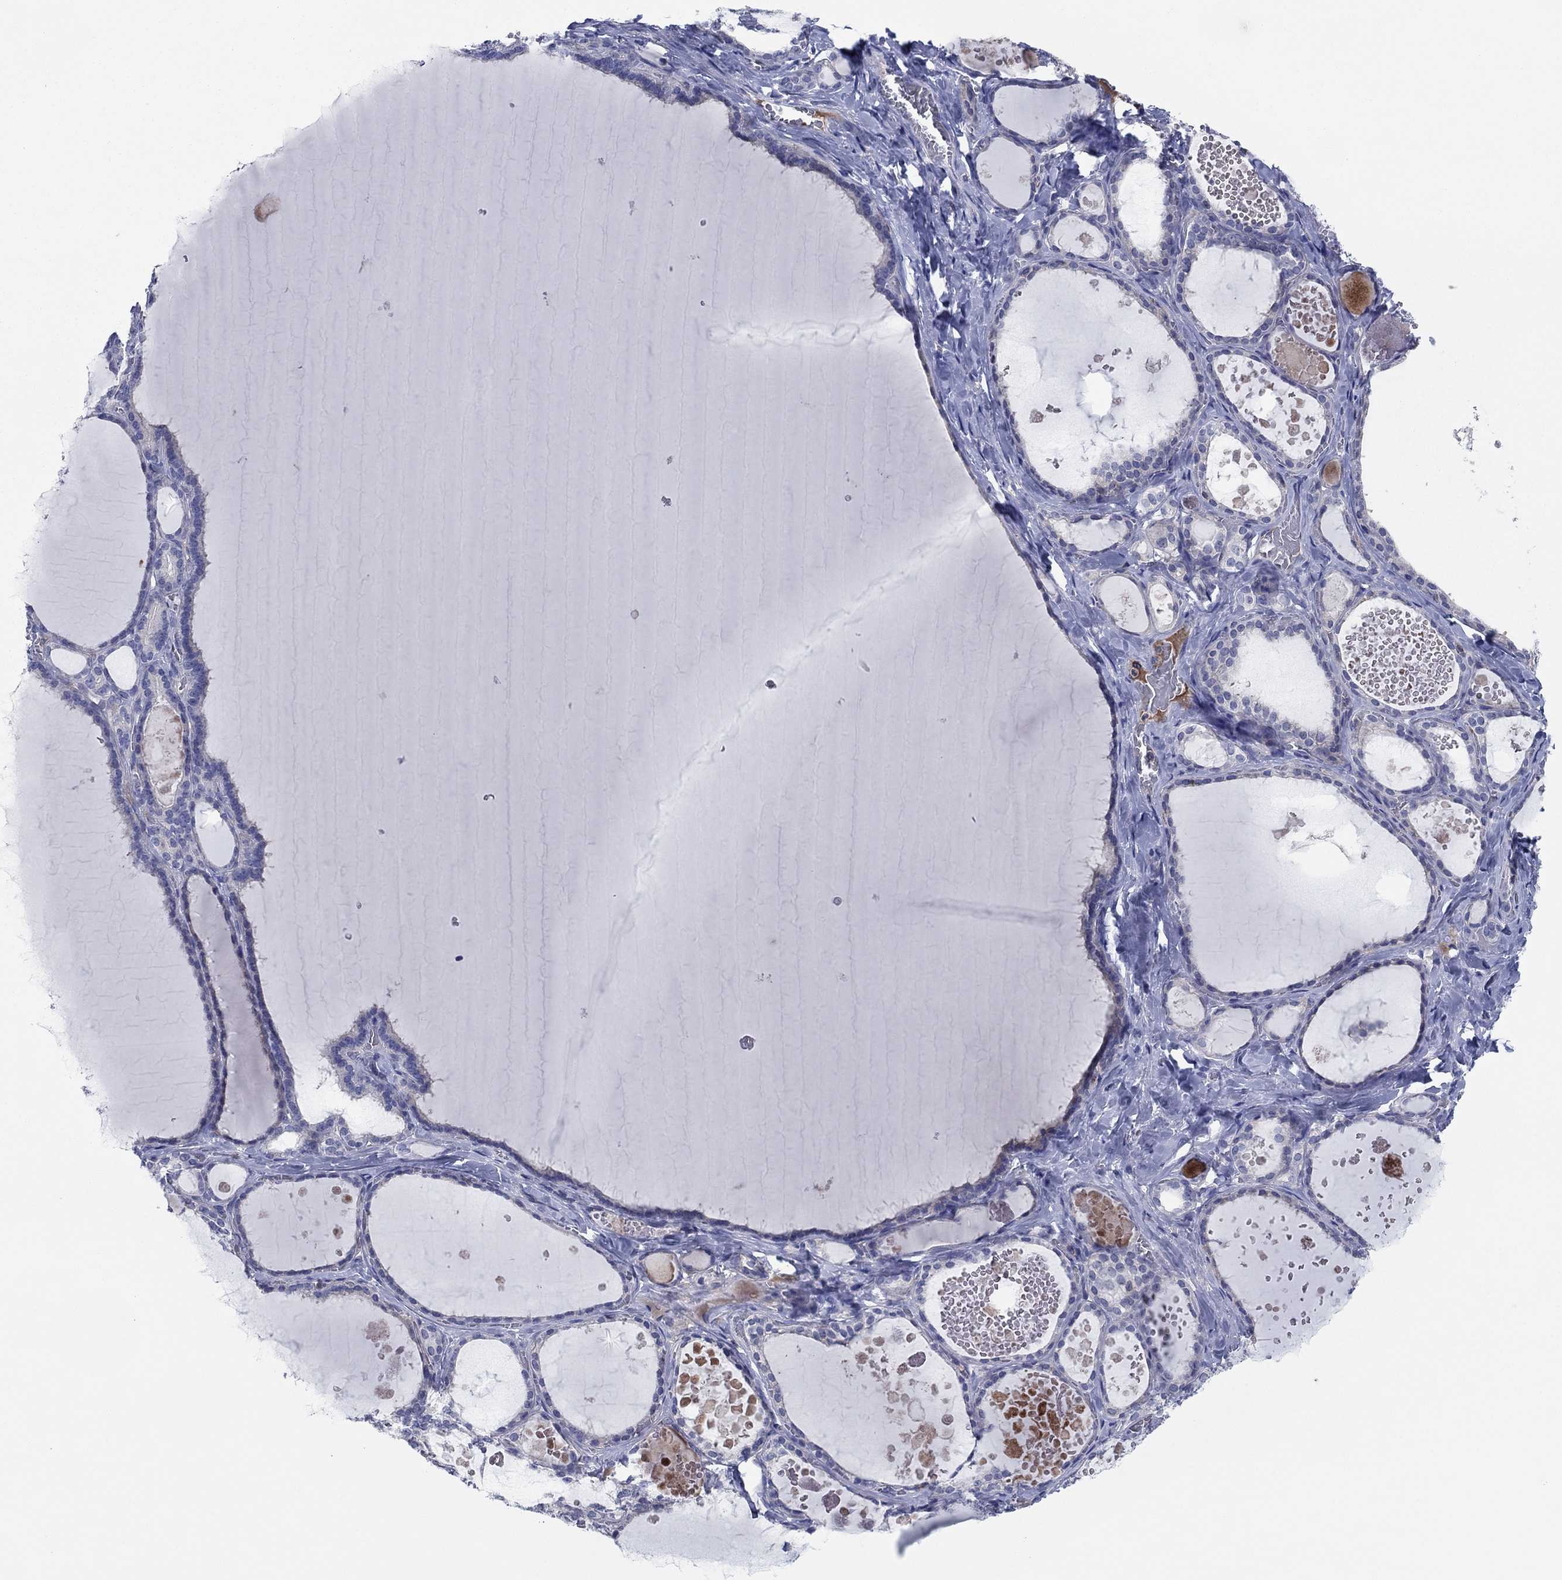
{"staining": {"intensity": "weak", "quantity": "25%-75%", "location": "cytoplasmic/membranous"}, "tissue": "thyroid gland", "cell_type": "Glandular cells", "image_type": "normal", "snomed": [{"axis": "morphology", "description": "Normal tissue, NOS"}, {"axis": "topography", "description": "Thyroid gland"}], "caption": "Immunohistochemical staining of benign thyroid gland demonstrates weak cytoplasmic/membranous protein staining in about 25%-75% of glandular cells.", "gene": "PVR", "patient": {"sex": "female", "age": 56}}